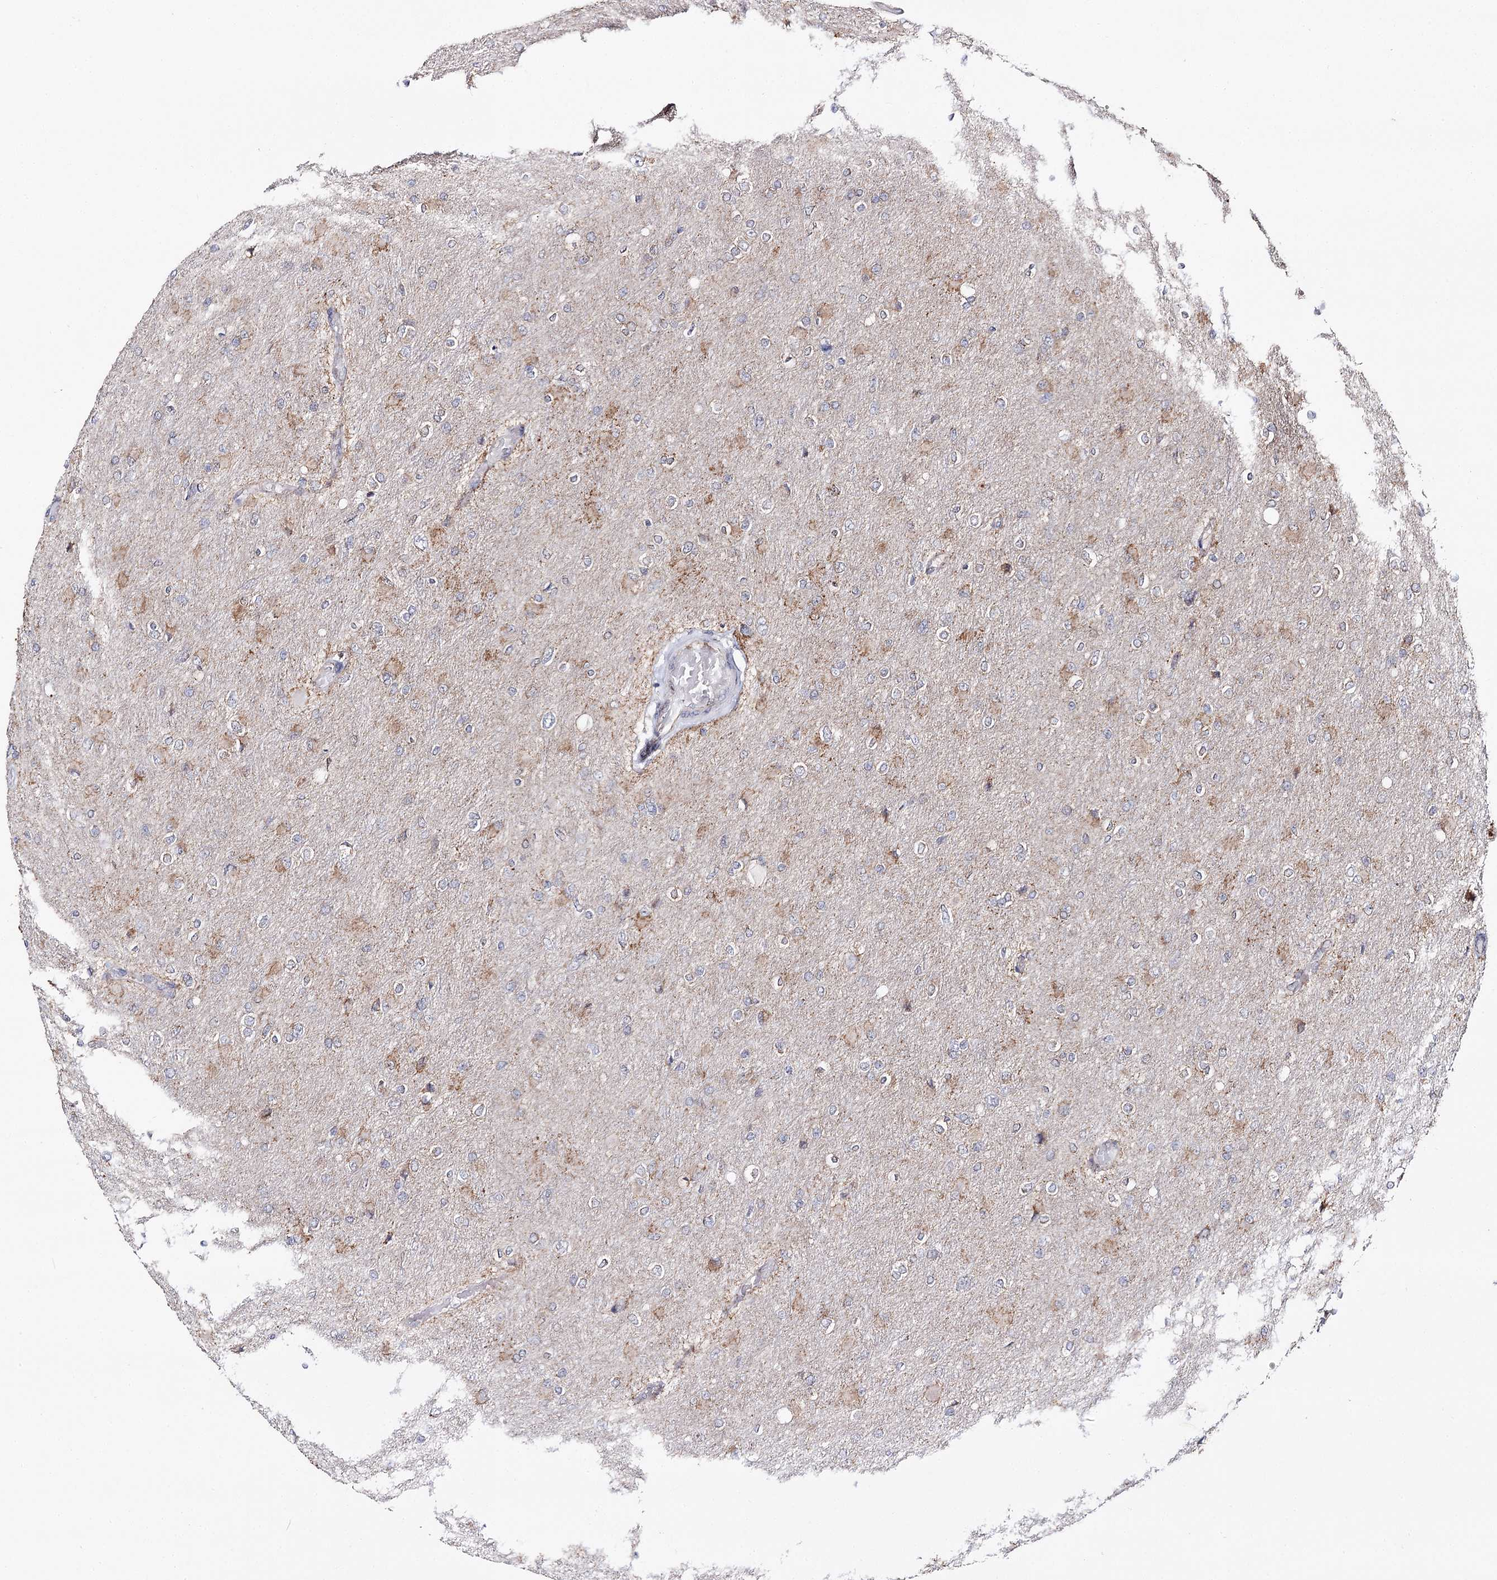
{"staining": {"intensity": "weak", "quantity": "25%-75%", "location": "cytoplasmic/membranous"}, "tissue": "glioma", "cell_type": "Tumor cells", "image_type": "cancer", "snomed": [{"axis": "morphology", "description": "Glioma, malignant, High grade"}, {"axis": "topography", "description": "Cerebral cortex"}], "caption": "This photomicrograph shows glioma stained with immunohistochemistry (IHC) to label a protein in brown. The cytoplasmic/membranous of tumor cells show weak positivity for the protein. Nuclei are counter-stained blue.", "gene": "CBR4", "patient": {"sex": "female", "age": 36}}